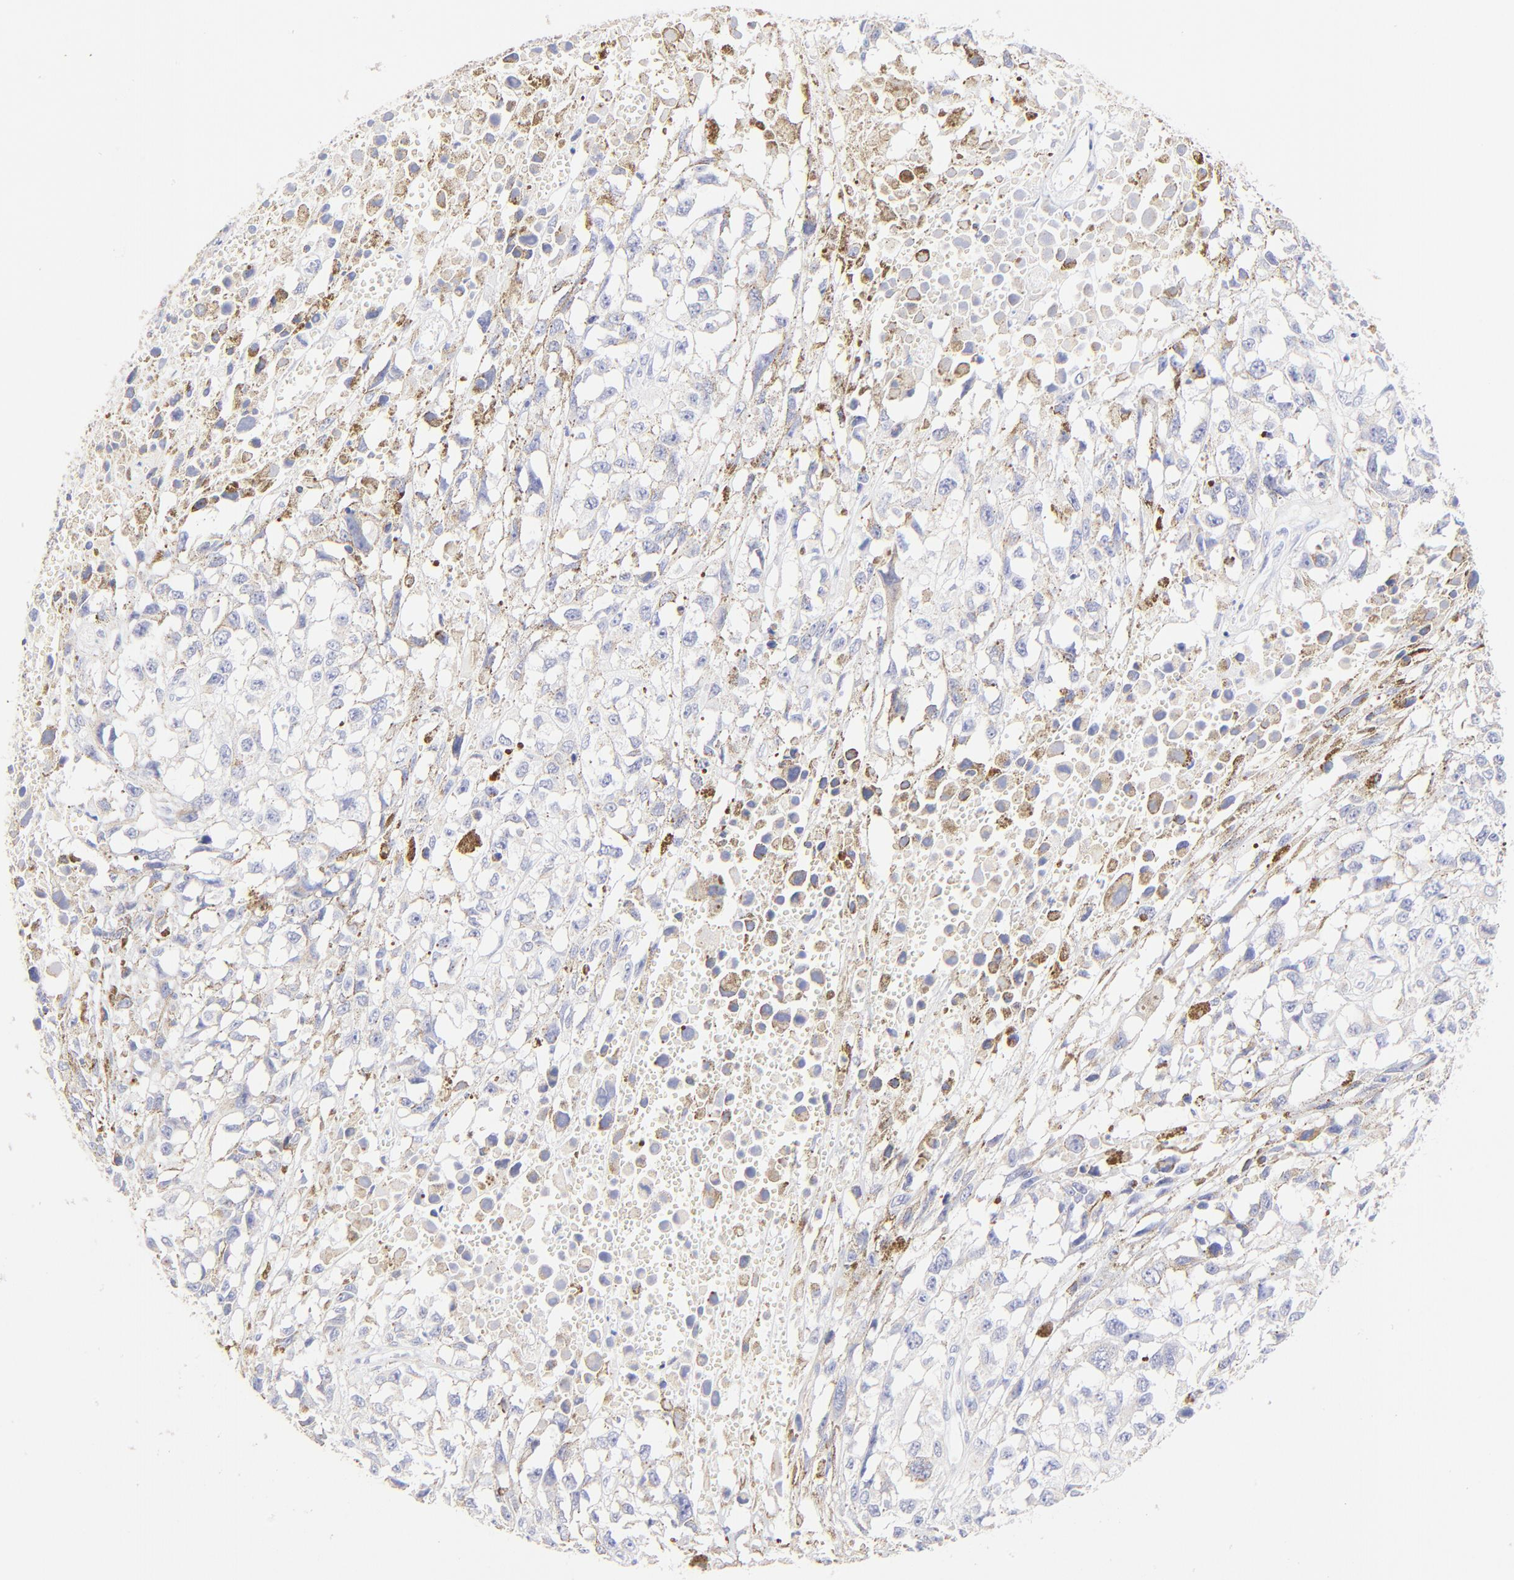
{"staining": {"intensity": "weak", "quantity": "<25%", "location": "cytoplasmic/membranous"}, "tissue": "melanoma", "cell_type": "Tumor cells", "image_type": "cancer", "snomed": [{"axis": "morphology", "description": "Malignant melanoma, Metastatic site"}, {"axis": "topography", "description": "Lymph node"}], "caption": "An immunohistochemistry photomicrograph of melanoma is shown. There is no staining in tumor cells of melanoma. (Stains: DAB (3,3'-diaminobenzidine) immunohistochemistry with hematoxylin counter stain, Microscopy: brightfield microscopy at high magnification).", "gene": "ASB9", "patient": {"sex": "male", "age": 59}}